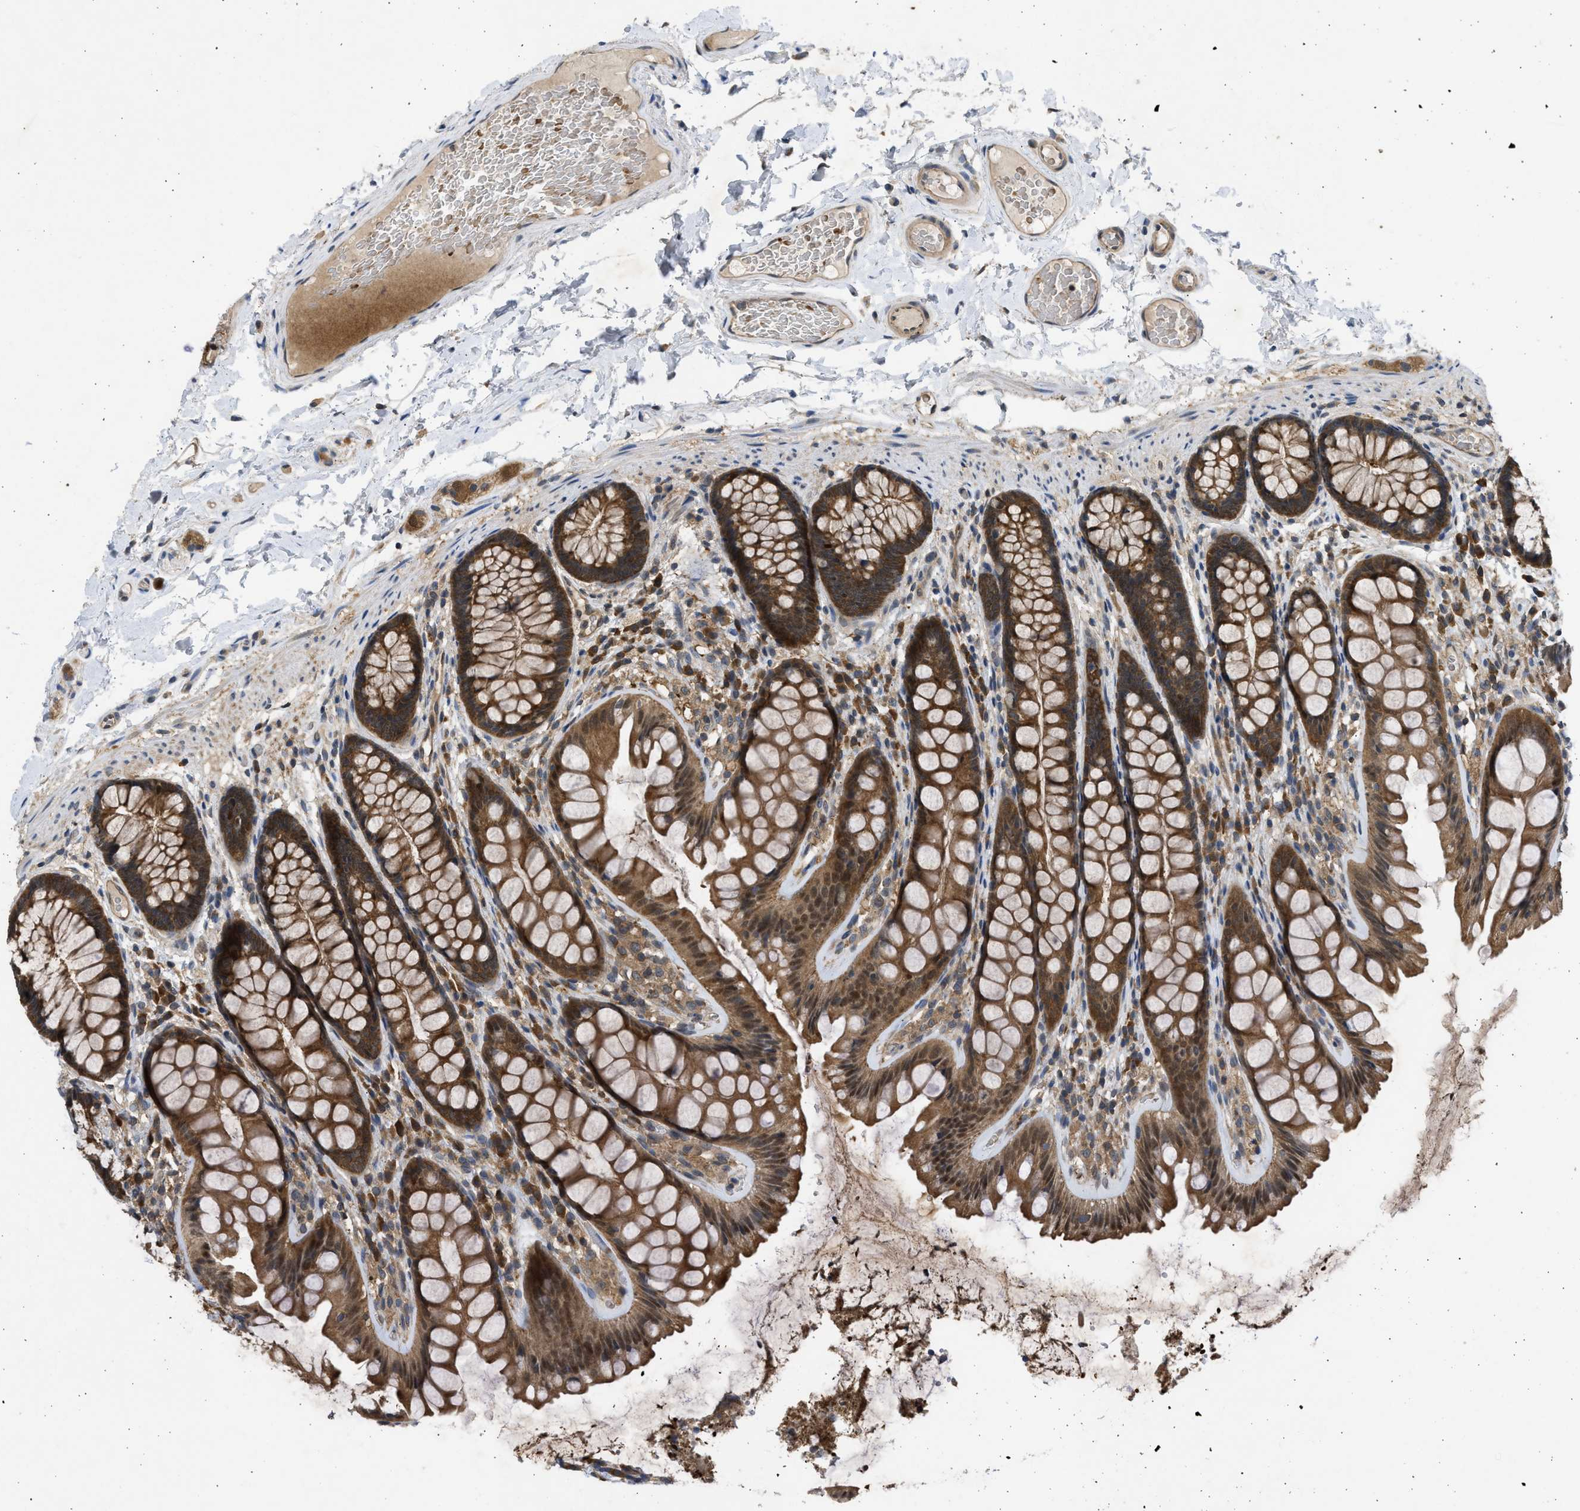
{"staining": {"intensity": "weak", "quantity": ">75%", "location": "cytoplasmic/membranous"}, "tissue": "colon", "cell_type": "Endothelial cells", "image_type": "normal", "snomed": [{"axis": "morphology", "description": "Normal tissue, NOS"}, {"axis": "topography", "description": "Colon"}], "caption": "A brown stain shows weak cytoplasmic/membranous positivity of a protein in endothelial cells of unremarkable human colon. (Brightfield microscopy of DAB IHC at high magnification).", "gene": "MAPK7", "patient": {"sex": "female", "age": 56}}